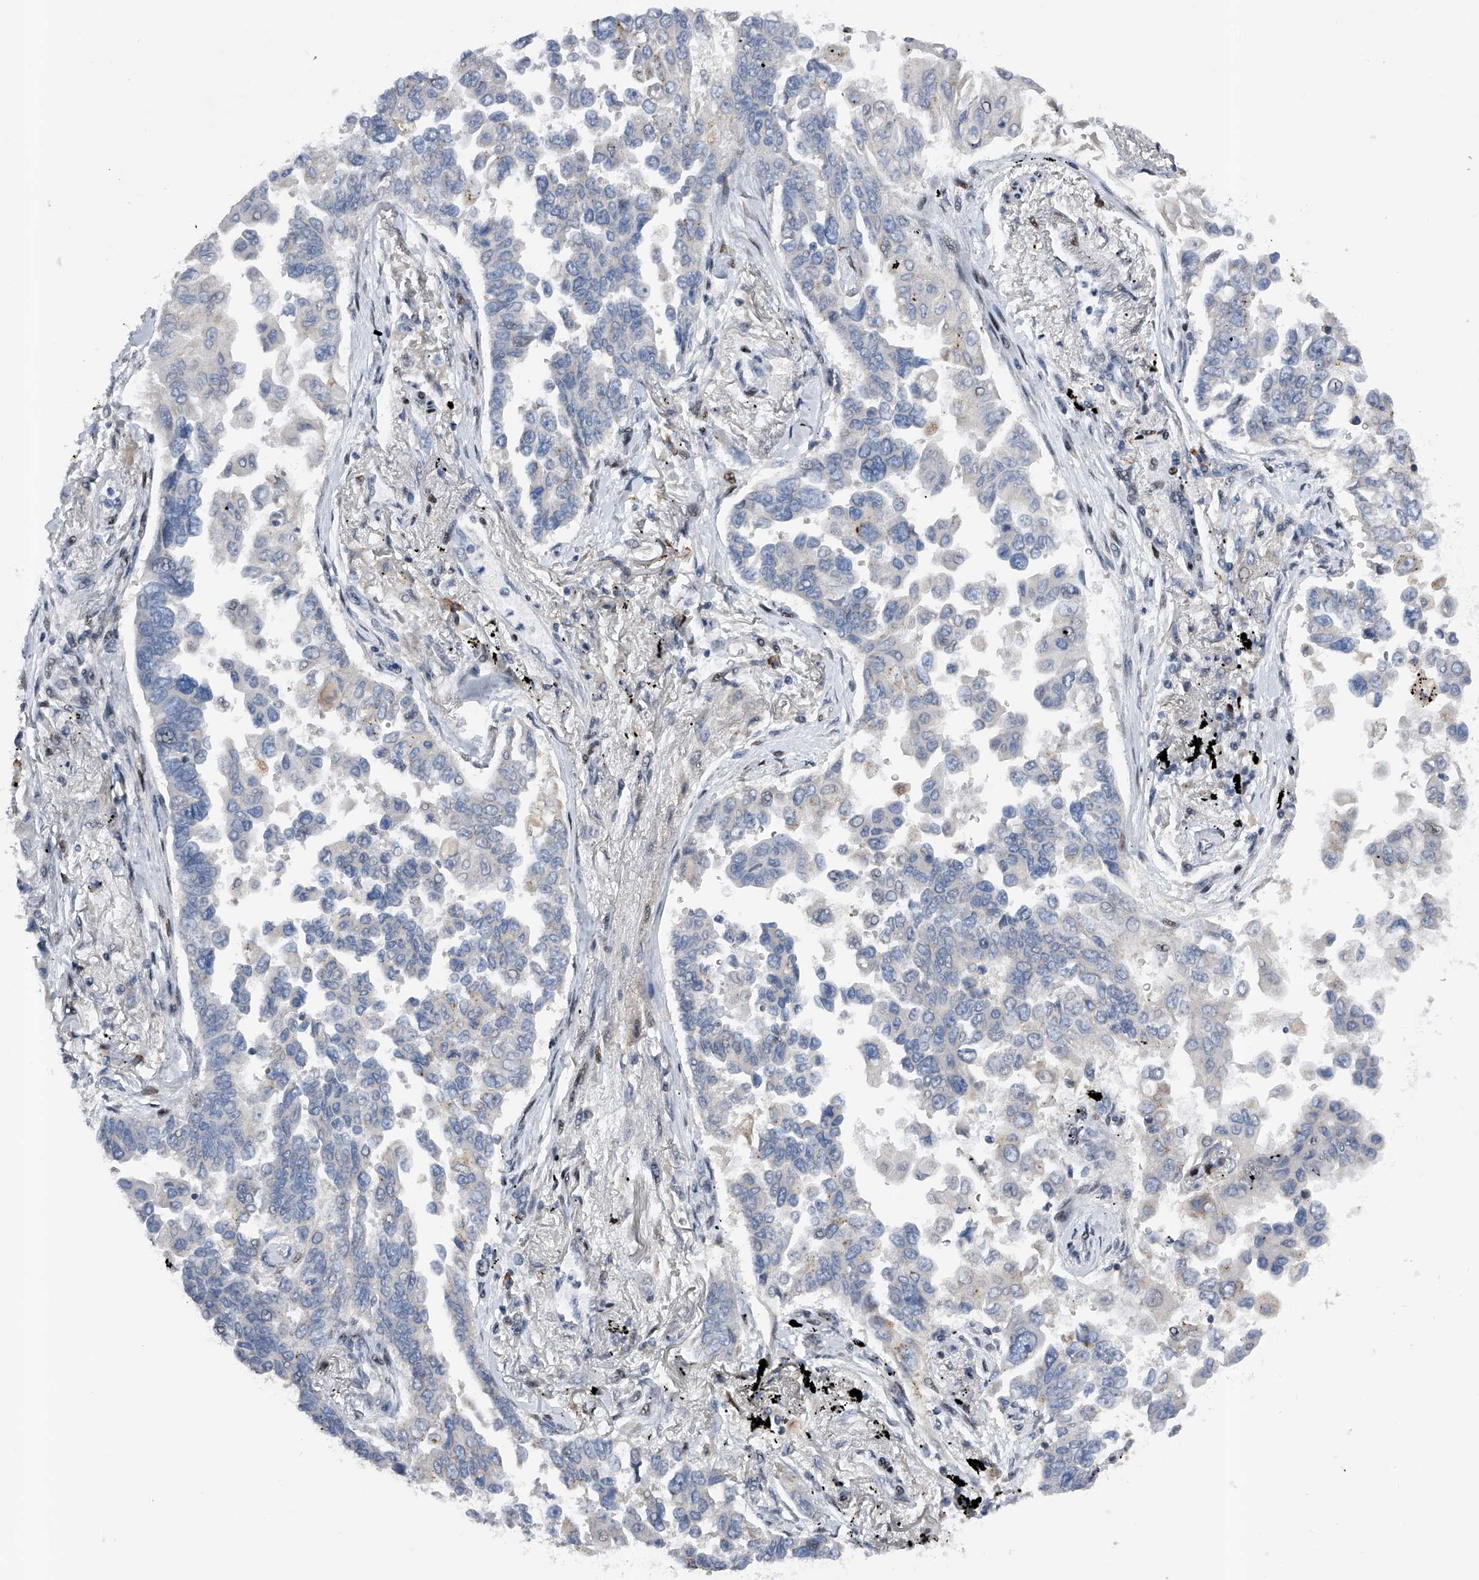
{"staining": {"intensity": "negative", "quantity": "none", "location": "none"}, "tissue": "lung cancer", "cell_type": "Tumor cells", "image_type": "cancer", "snomed": [{"axis": "morphology", "description": "Adenocarcinoma, NOS"}, {"axis": "topography", "description": "Lung"}], "caption": "Immunohistochemical staining of lung cancer (adenocarcinoma) reveals no significant expression in tumor cells.", "gene": "RWDD2A", "patient": {"sex": "female", "age": 67}}